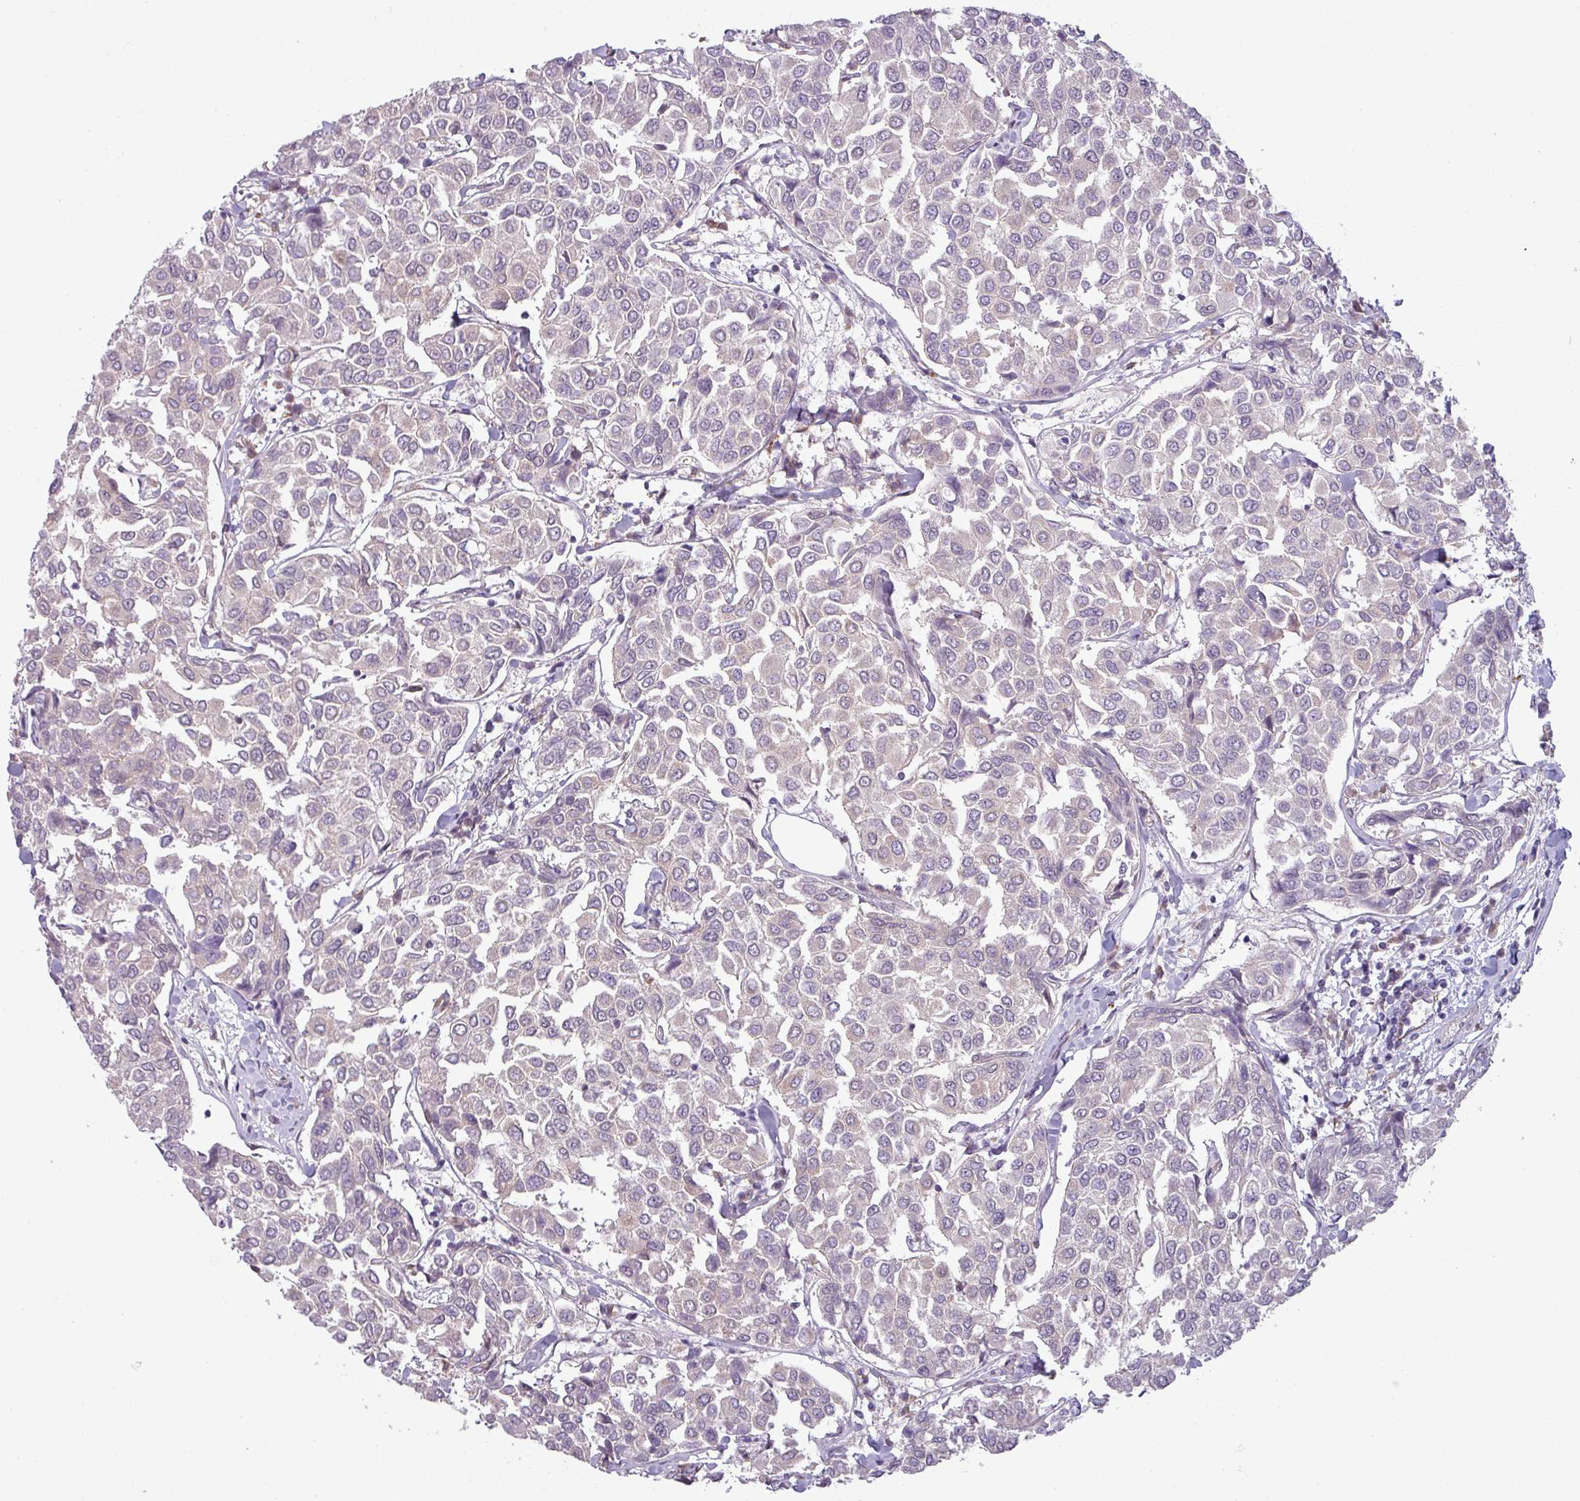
{"staining": {"intensity": "negative", "quantity": "none", "location": "none"}, "tissue": "breast cancer", "cell_type": "Tumor cells", "image_type": "cancer", "snomed": [{"axis": "morphology", "description": "Duct carcinoma"}, {"axis": "topography", "description": "Breast"}], "caption": "This is an immunohistochemistry photomicrograph of human breast cancer (infiltrating ductal carcinoma). There is no staining in tumor cells.", "gene": "CCDC144A", "patient": {"sex": "female", "age": 55}}